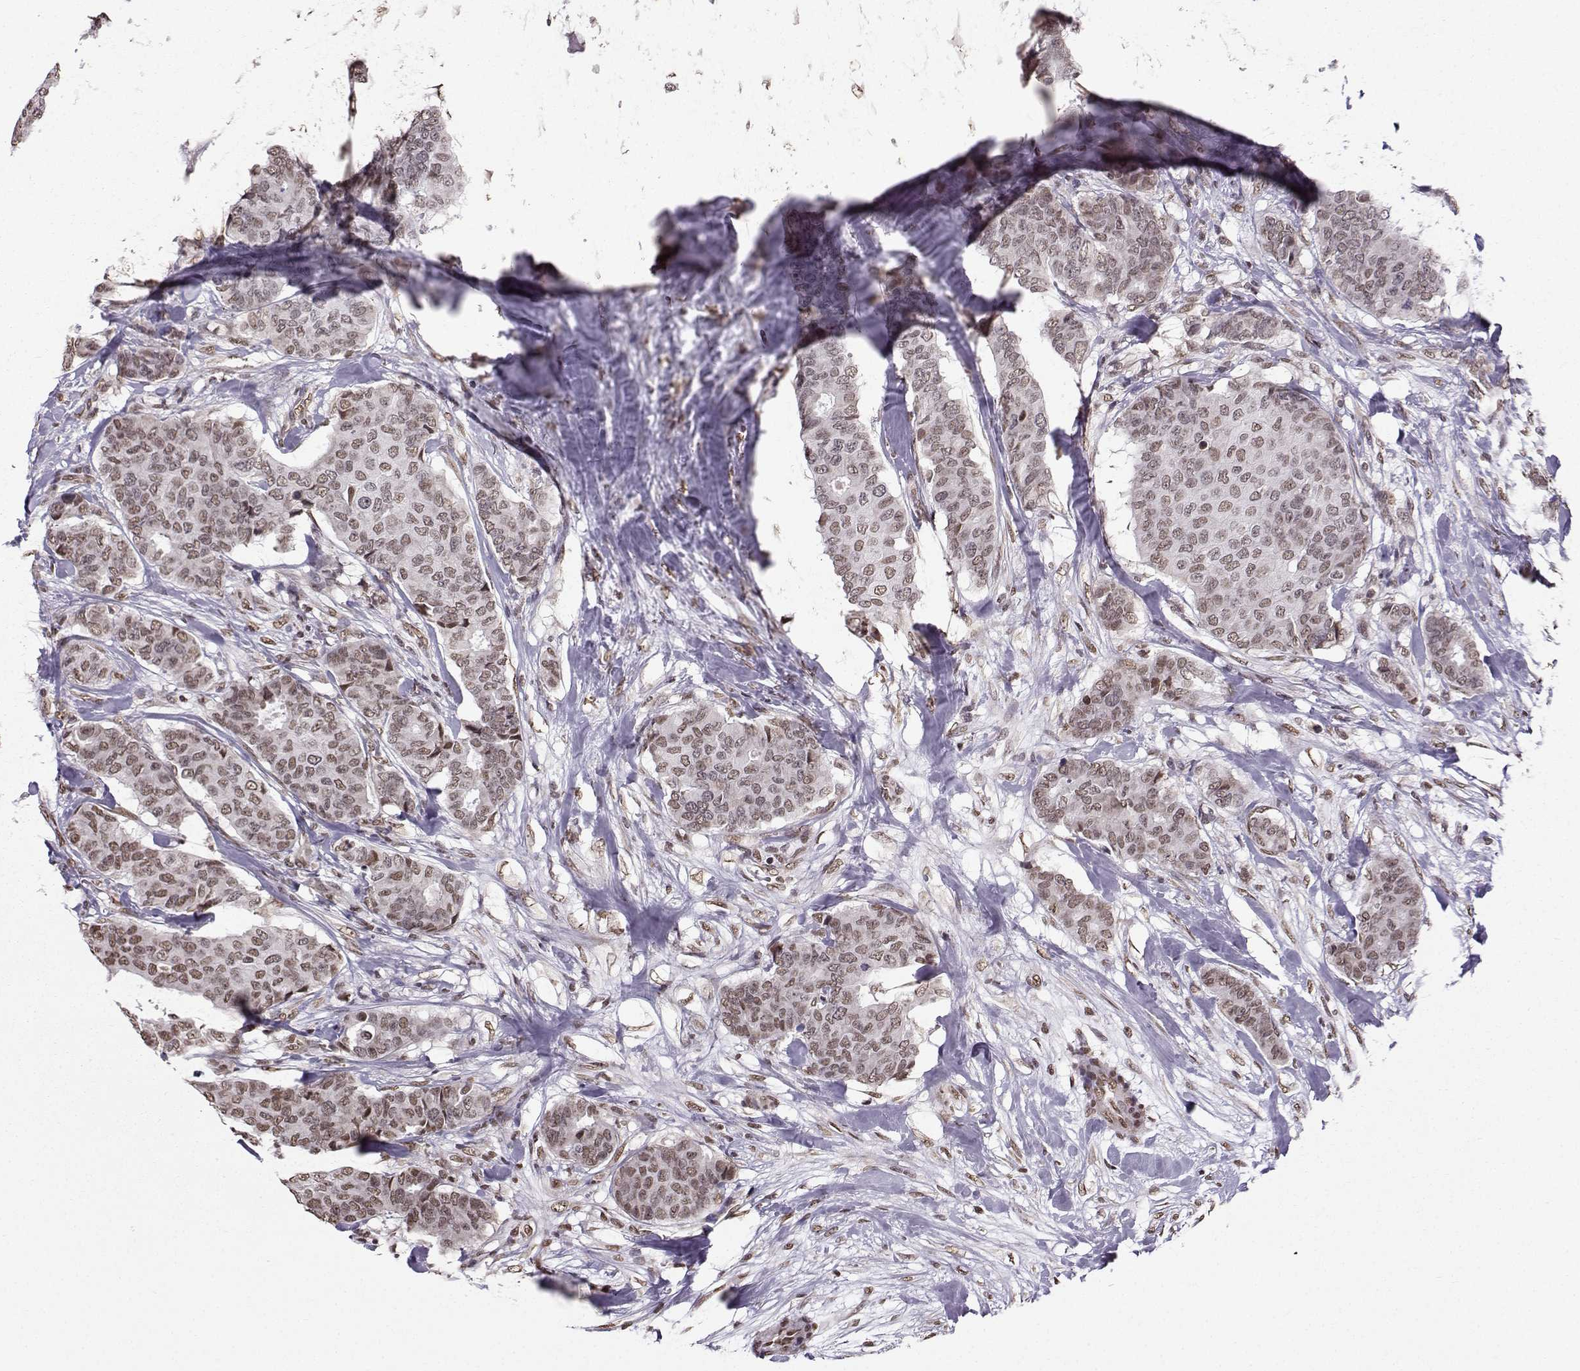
{"staining": {"intensity": "weak", "quantity": ">75%", "location": "nuclear"}, "tissue": "breast cancer", "cell_type": "Tumor cells", "image_type": "cancer", "snomed": [{"axis": "morphology", "description": "Duct carcinoma"}, {"axis": "topography", "description": "Breast"}], "caption": "Immunohistochemistry (IHC) micrograph of neoplastic tissue: breast cancer (intraductal carcinoma) stained using immunohistochemistry (IHC) reveals low levels of weak protein expression localized specifically in the nuclear of tumor cells, appearing as a nuclear brown color.", "gene": "EZH1", "patient": {"sex": "female", "age": 75}}